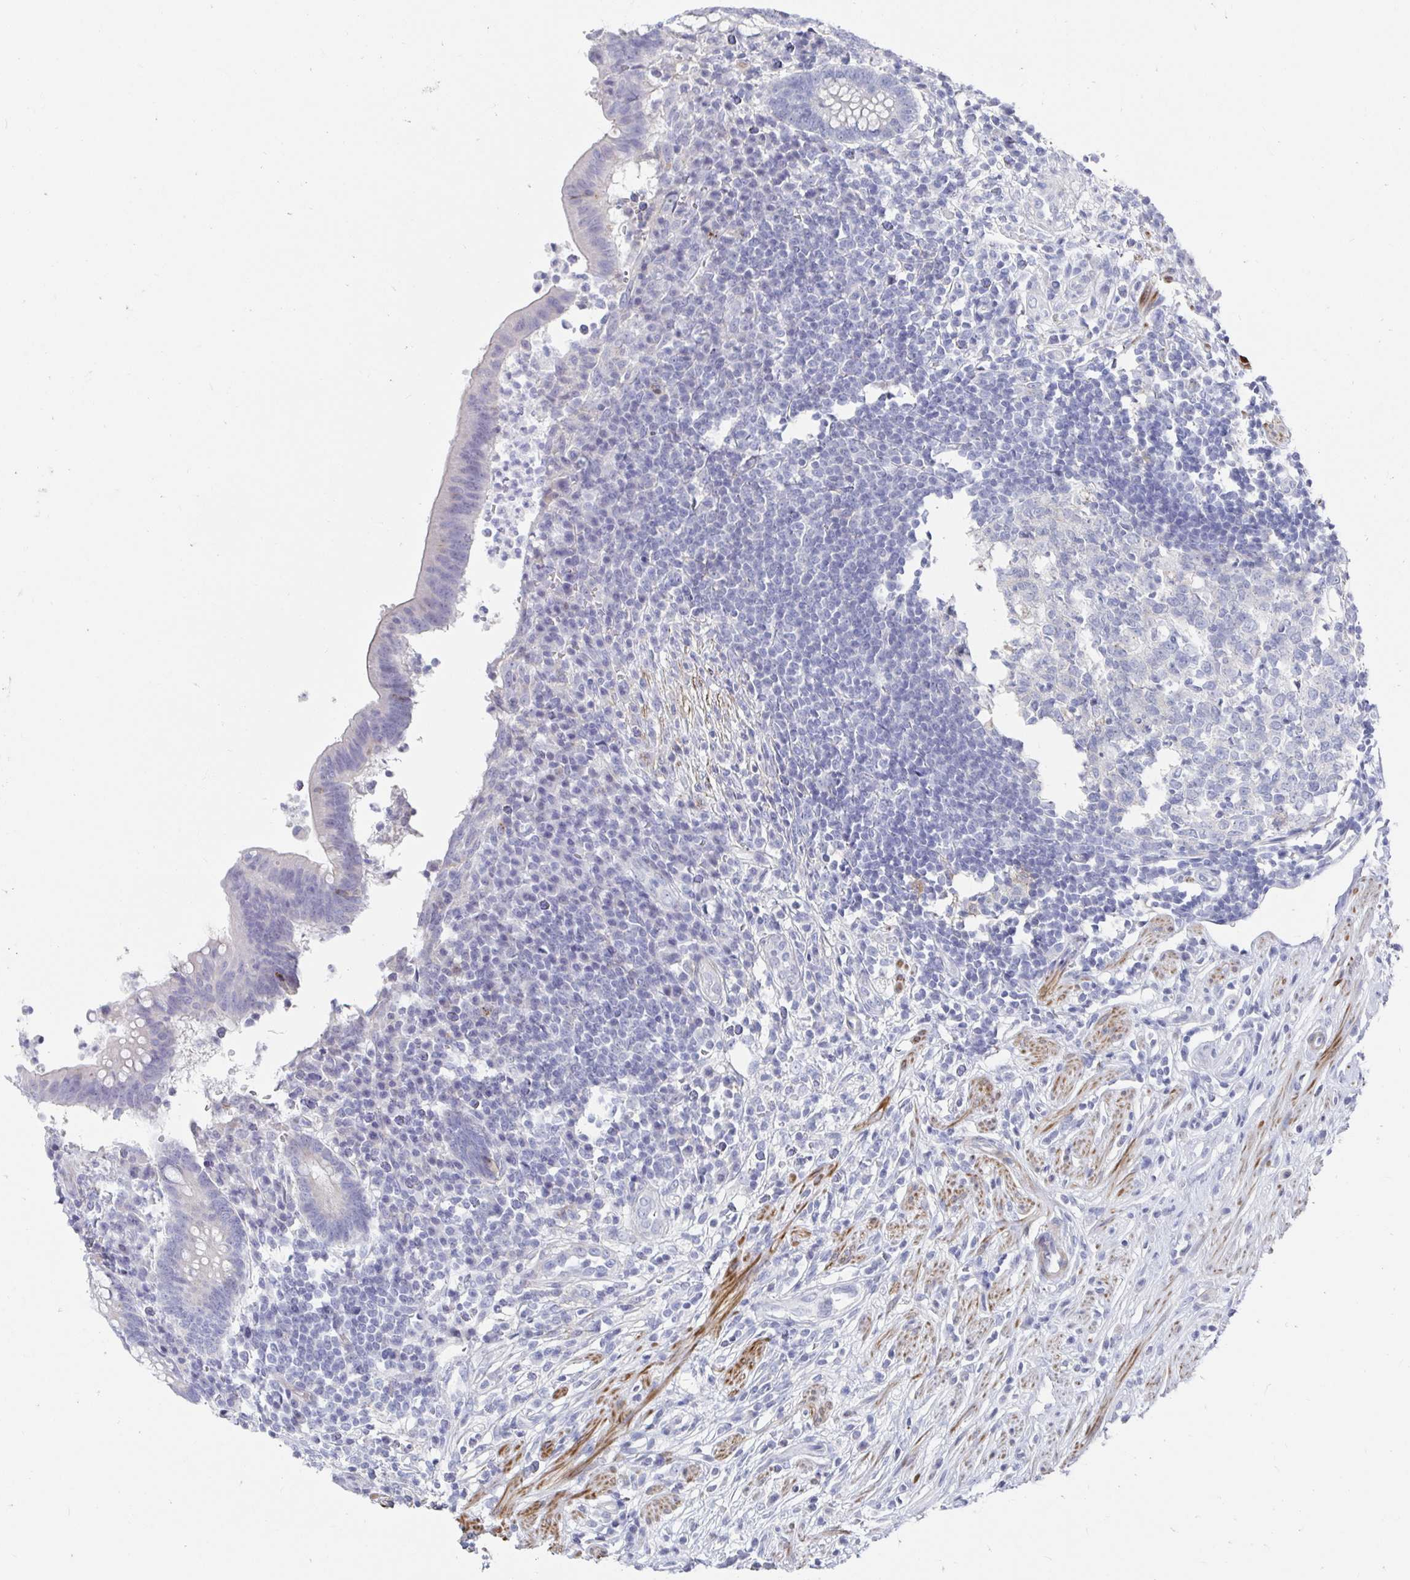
{"staining": {"intensity": "weak", "quantity": "<25%", "location": "cytoplasmic/membranous"}, "tissue": "appendix", "cell_type": "Glandular cells", "image_type": "normal", "snomed": [{"axis": "morphology", "description": "Normal tissue, NOS"}, {"axis": "topography", "description": "Appendix"}], "caption": "This is an immunohistochemistry (IHC) photomicrograph of benign appendix. There is no staining in glandular cells.", "gene": "ZFP82", "patient": {"sex": "female", "age": 56}}